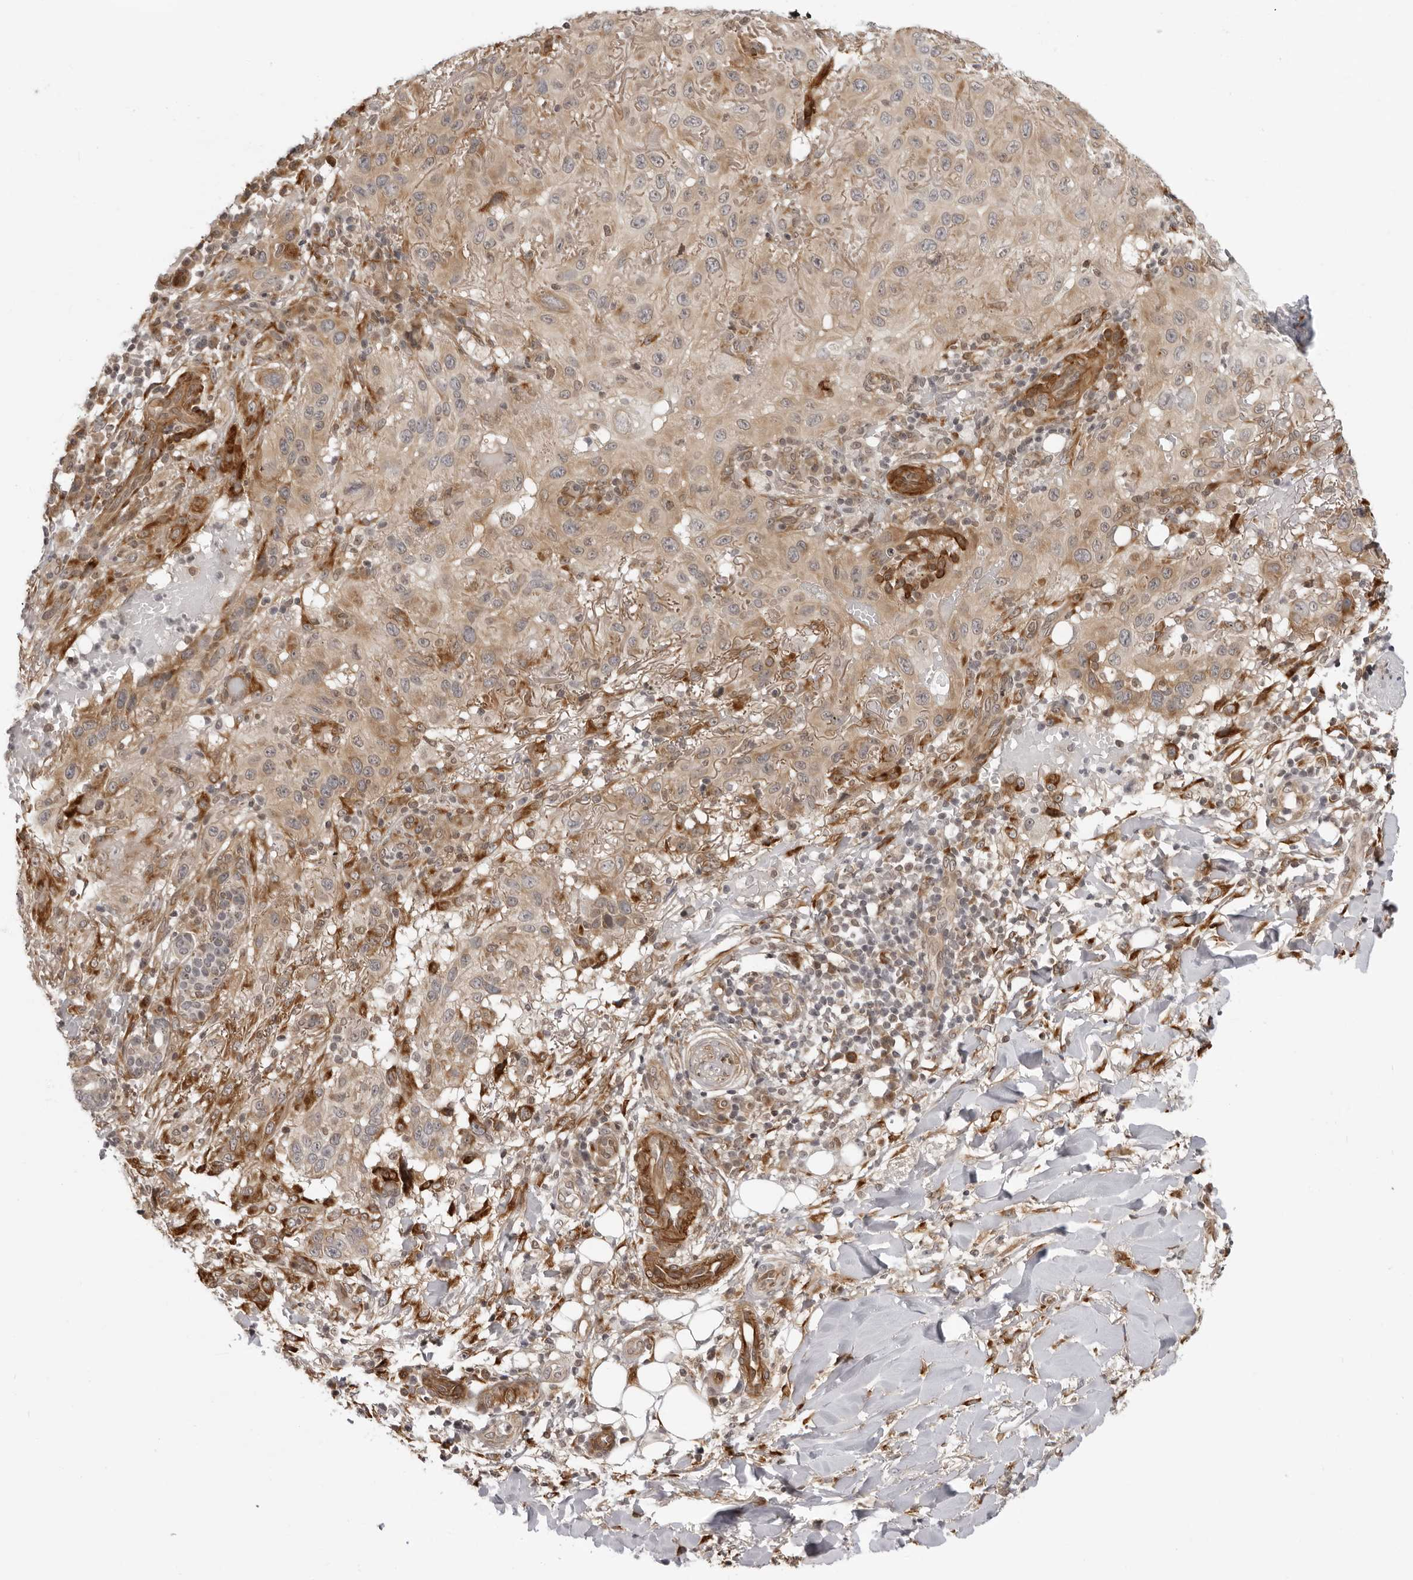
{"staining": {"intensity": "moderate", "quantity": ">75%", "location": "cytoplasmic/membranous"}, "tissue": "skin cancer", "cell_type": "Tumor cells", "image_type": "cancer", "snomed": [{"axis": "morphology", "description": "Normal tissue, NOS"}, {"axis": "morphology", "description": "Squamous cell carcinoma, NOS"}, {"axis": "topography", "description": "Skin"}], "caption": "Skin cancer stained with immunohistochemistry (IHC) reveals moderate cytoplasmic/membranous staining in approximately >75% of tumor cells.", "gene": "SRGAP2", "patient": {"sex": "female", "age": 96}}